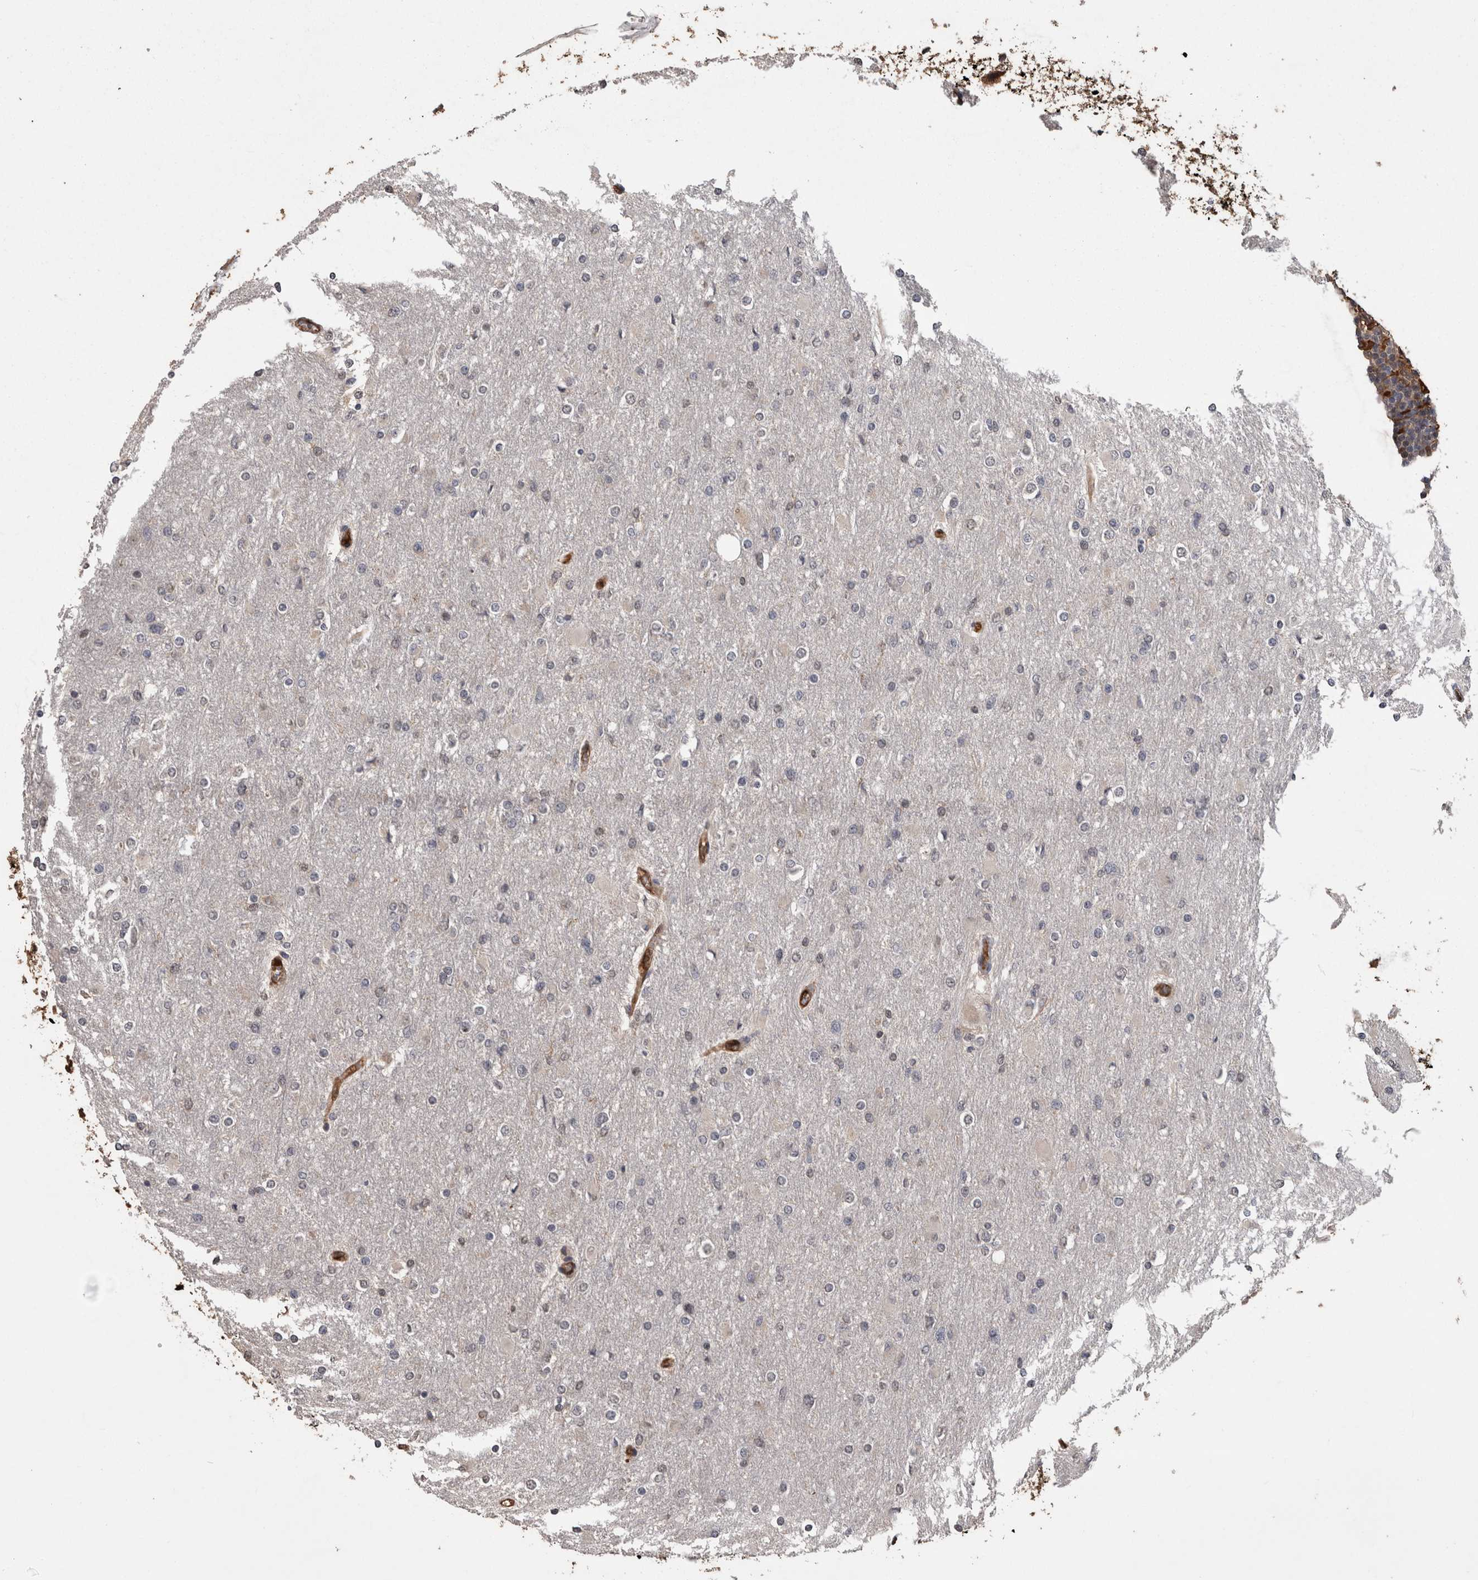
{"staining": {"intensity": "negative", "quantity": "none", "location": "none"}, "tissue": "glioma", "cell_type": "Tumor cells", "image_type": "cancer", "snomed": [{"axis": "morphology", "description": "Glioma, malignant, High grade"}, {"axis": "topography", "description": "Cerebral cortex"}], "caption": "A high-resolution photomicrograph shows IHC staining of malignant glioma (high-grade), which reveals no significant staining in tumor cells. Brightfield microscopy of IHC stained with DAB (brown) and hematoxylin (blue), captured at high magnification.", "gene": "LXN", "patient": {"sex": "female", "age": 36}}